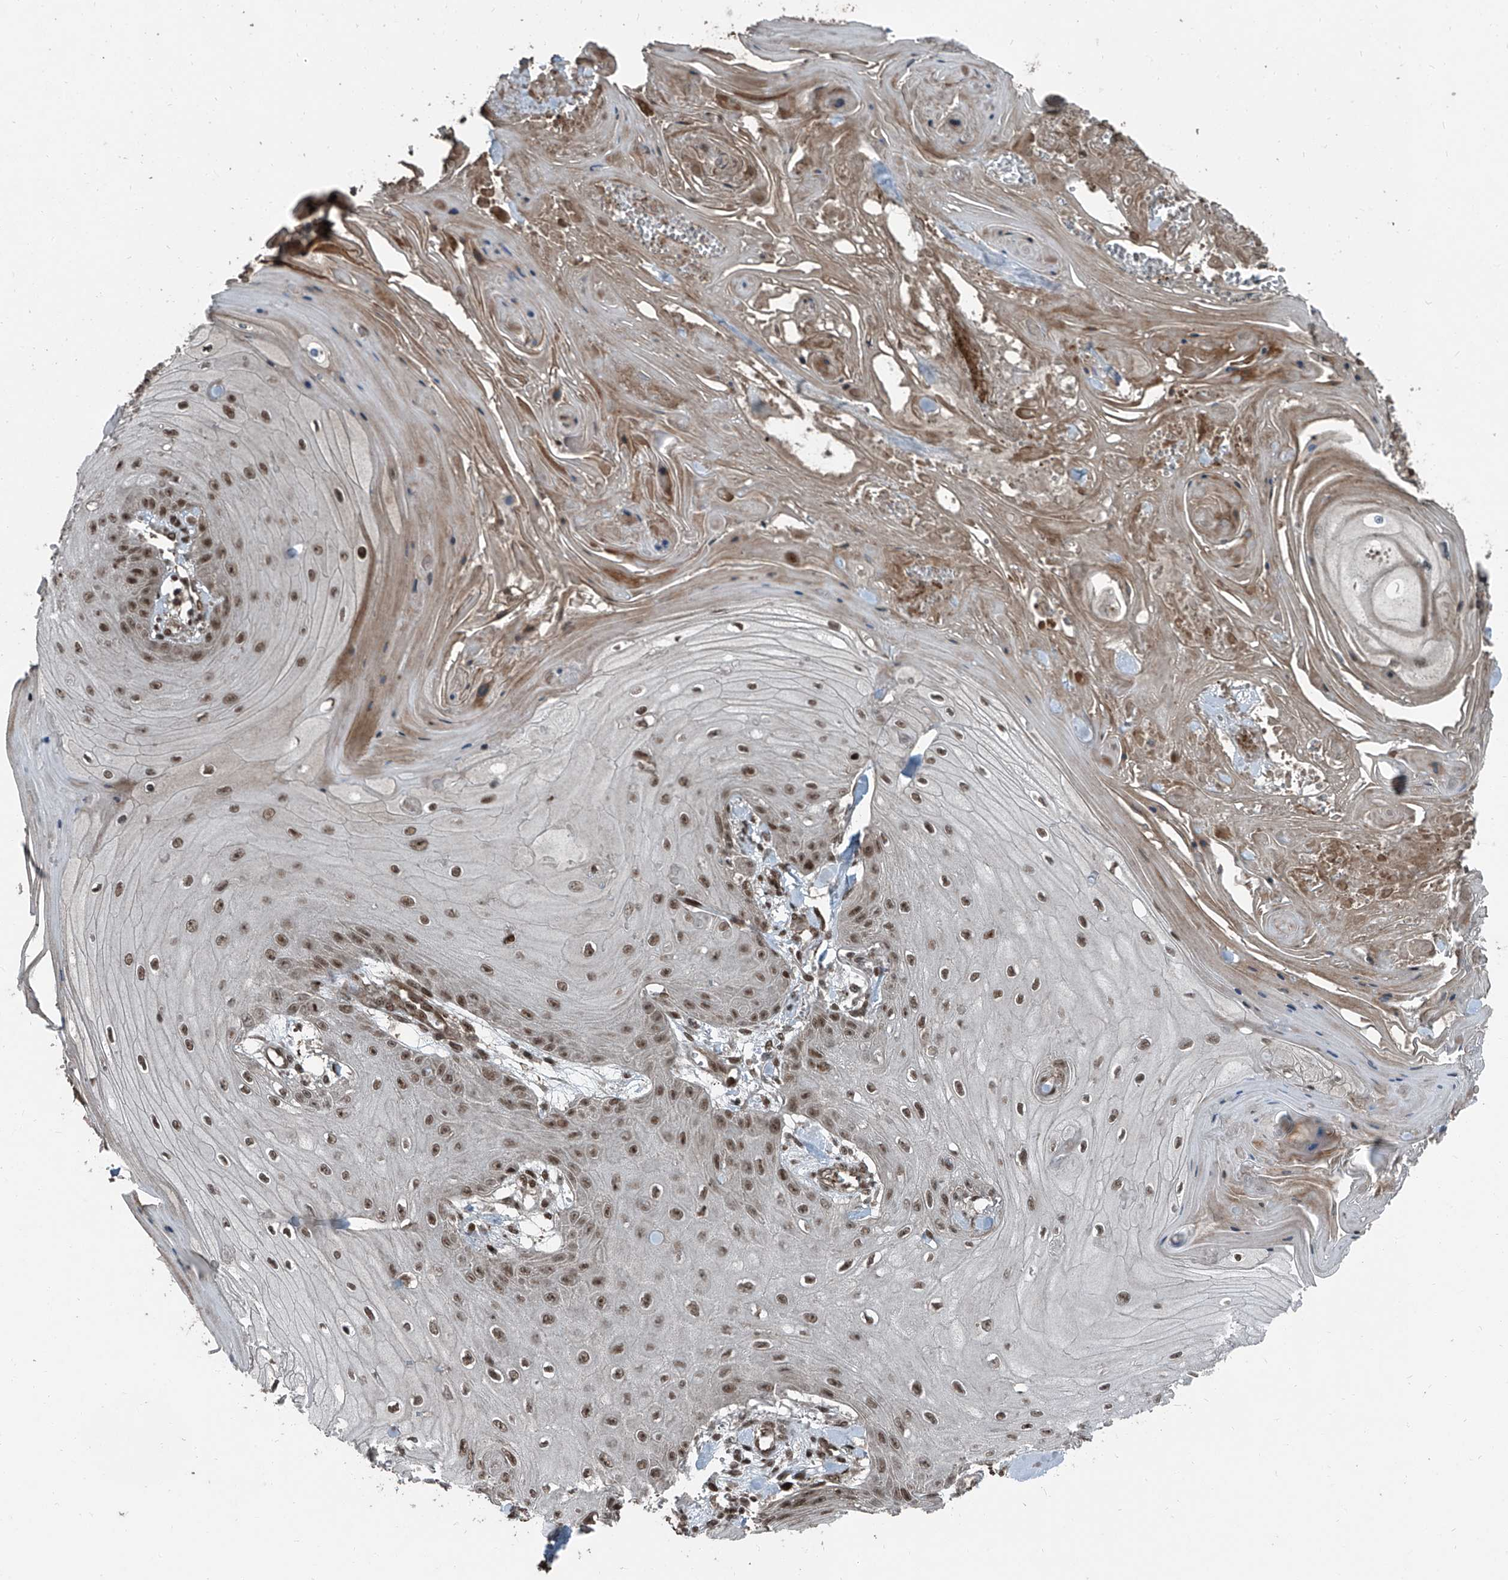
{"staining": {"intensity": "moderate", "quantity": ">75%", "location": "nuclear"}, "tissue": "skin cancer", "cell_type": "Tumor cells", "image_type": "cancer", "snomed": [{"axis": "morphology", "description": "Squamous cell carcinoma, NOS"}, {"axis": "topography", "description": "Skin"}], "caption": "This is a photomicrograph of immunohistochemistry staining of squamous cell carcinoma (skin), which shows moderate expression in the nuclear of tumor cells.", "gene": "ZNF570", "patient": {"sex": "male", "age": 74}}